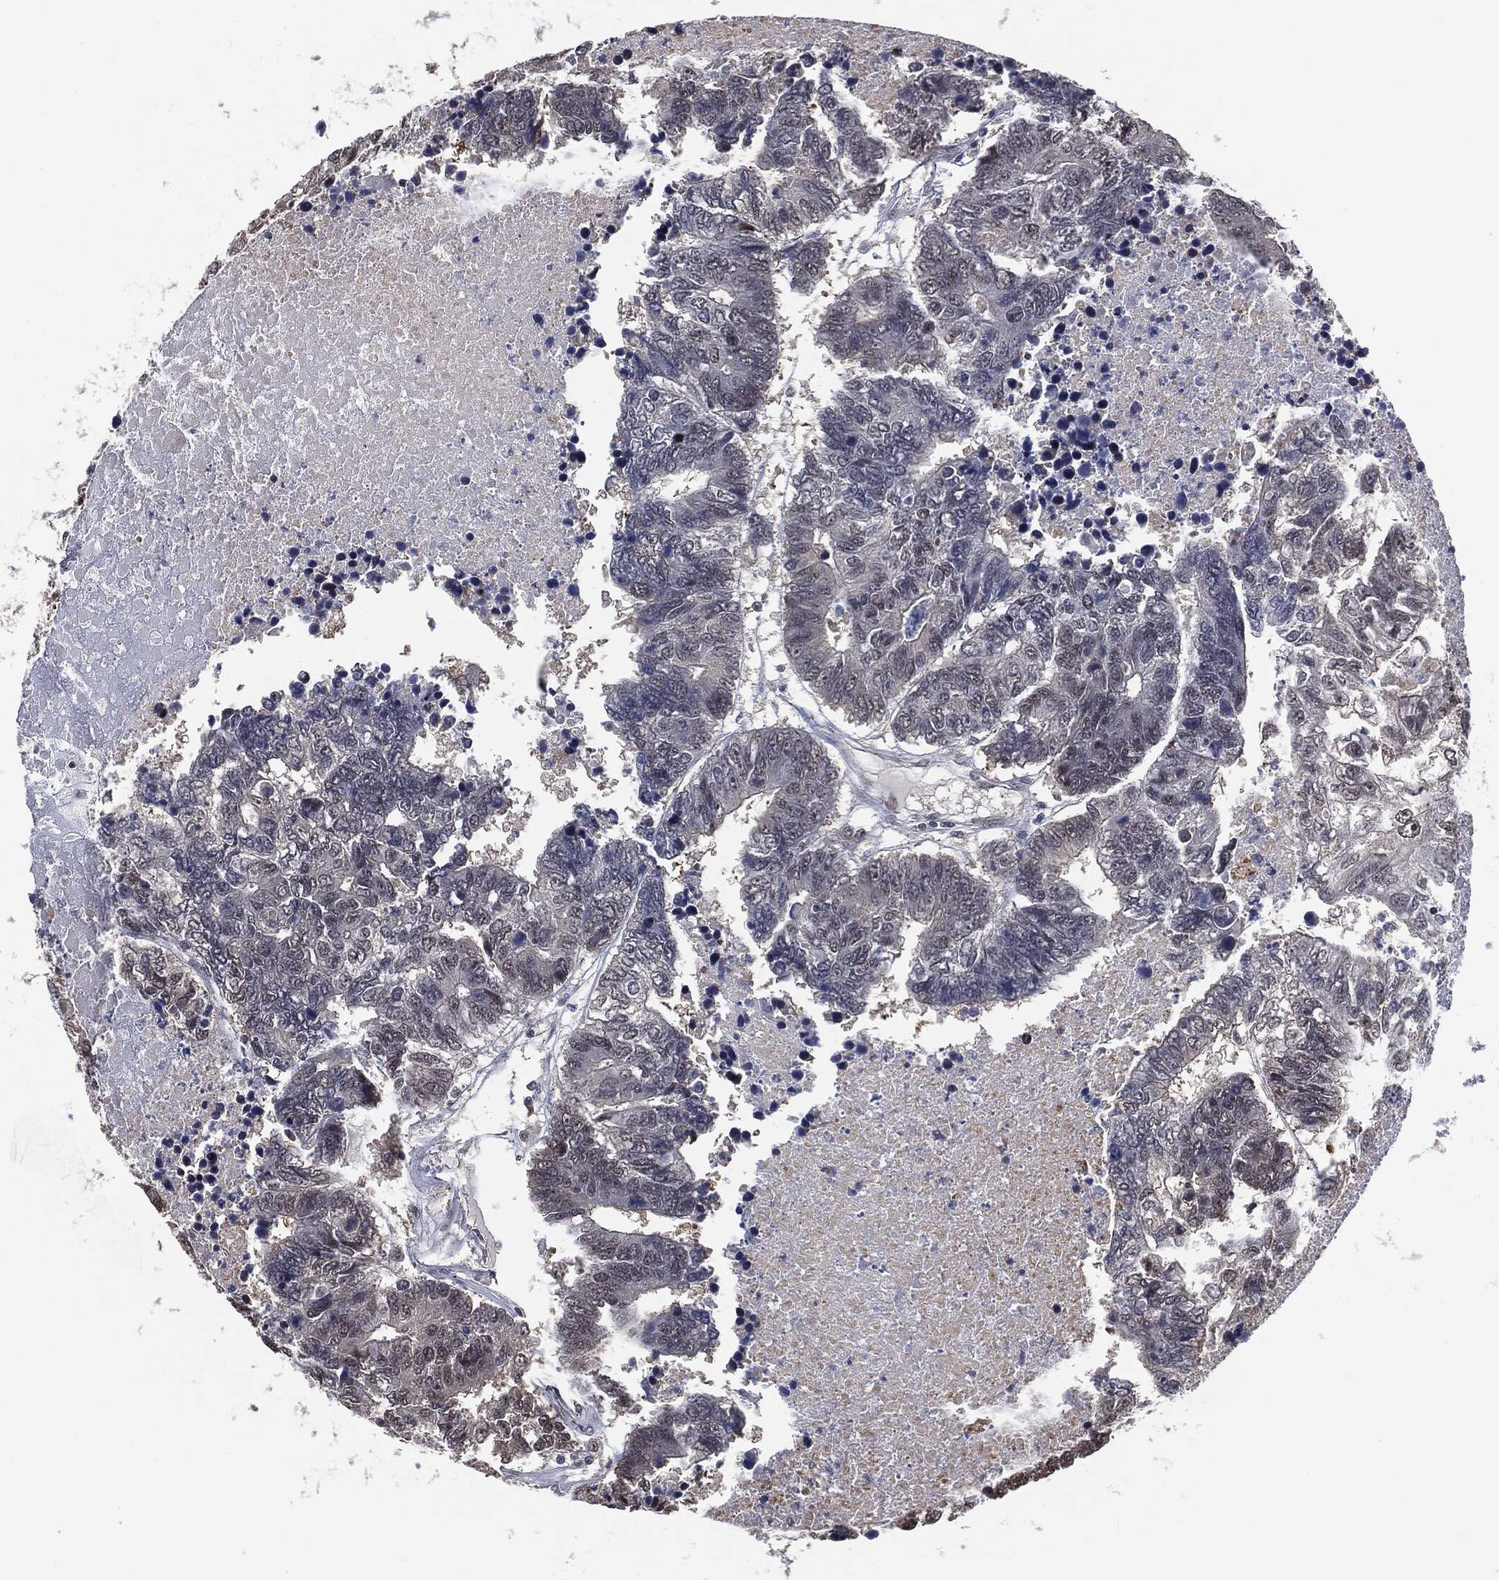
{"staining": {"intensity": "negative", "quantity": "none", "location": "none"}, "tissue": "colorectal cancer", "cell_type": "Tumor cells", "image_type": "cancer", "snomed": [{"axis": "morphology", "description": "Adenocarcinoma, NOS"}, {"axis": "topography", "description": "Colon"}], "caption": "A histopathology image of colorectal adenocarcinoma stained for a protein shows no brown staining in tumor cells.", "gene": "SHLD2", "patient": {"sex": "female", "age": 48}}